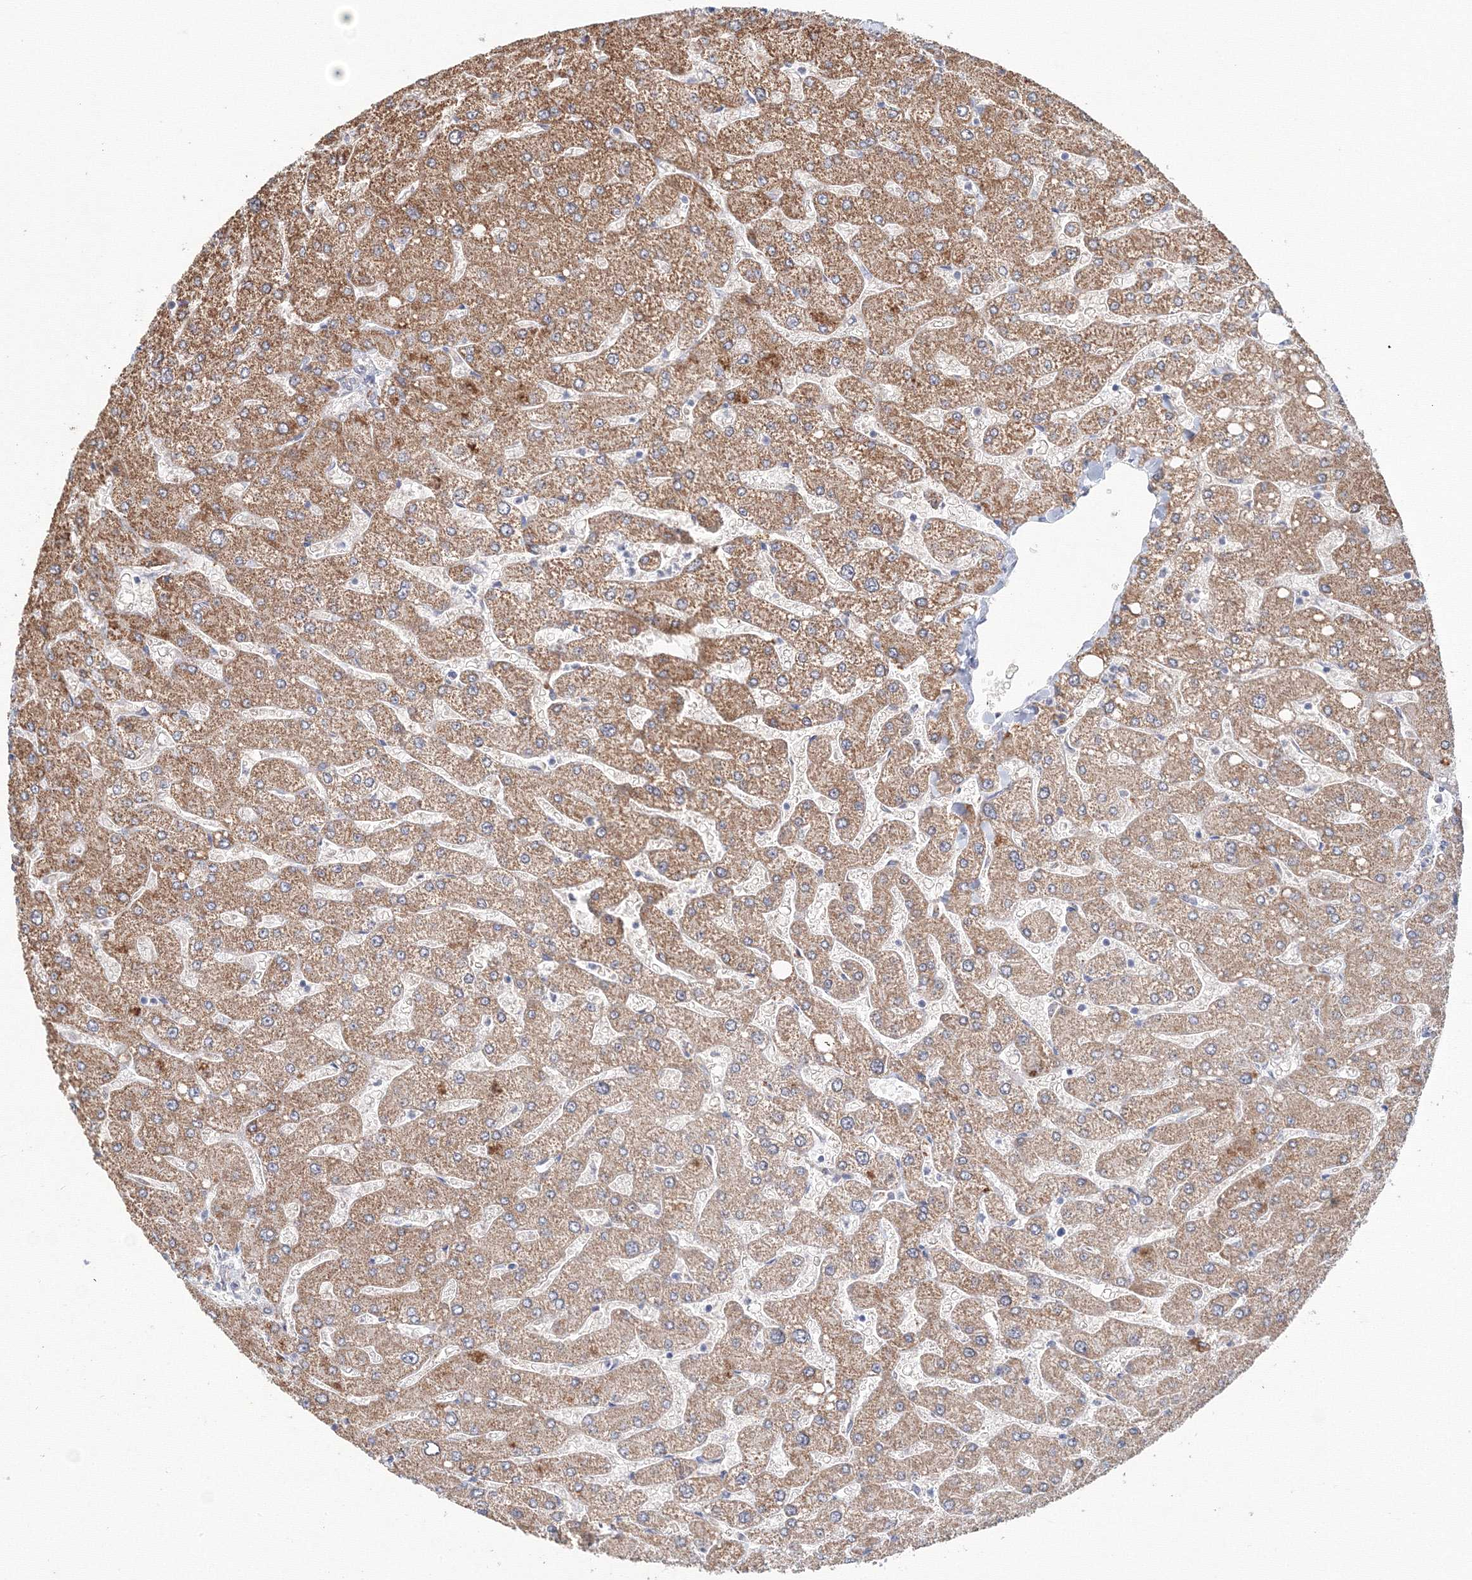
{"staining": {"intensity": "negative", "quantity": "none", "location": "none"}, "tissue": "liver", "cell_type": "Cholangiocytes", "image_type": "normal", "snomed": [{"axis": "morphology", "description": "Normal tissue, NOS"}, {"axis": "topography", "description": "Liver"}], "caption": "Immunohistochemistry of unremarkable liver exhibits no expression in cholangiocytes. The staining is performed using DAB (3,3'-diaminobenzidine) brown chromogen with nuclei counter-stained in using hematoxylin.", "gene": "DHRS12", "patient": {"sex": "male", "age": 55}}